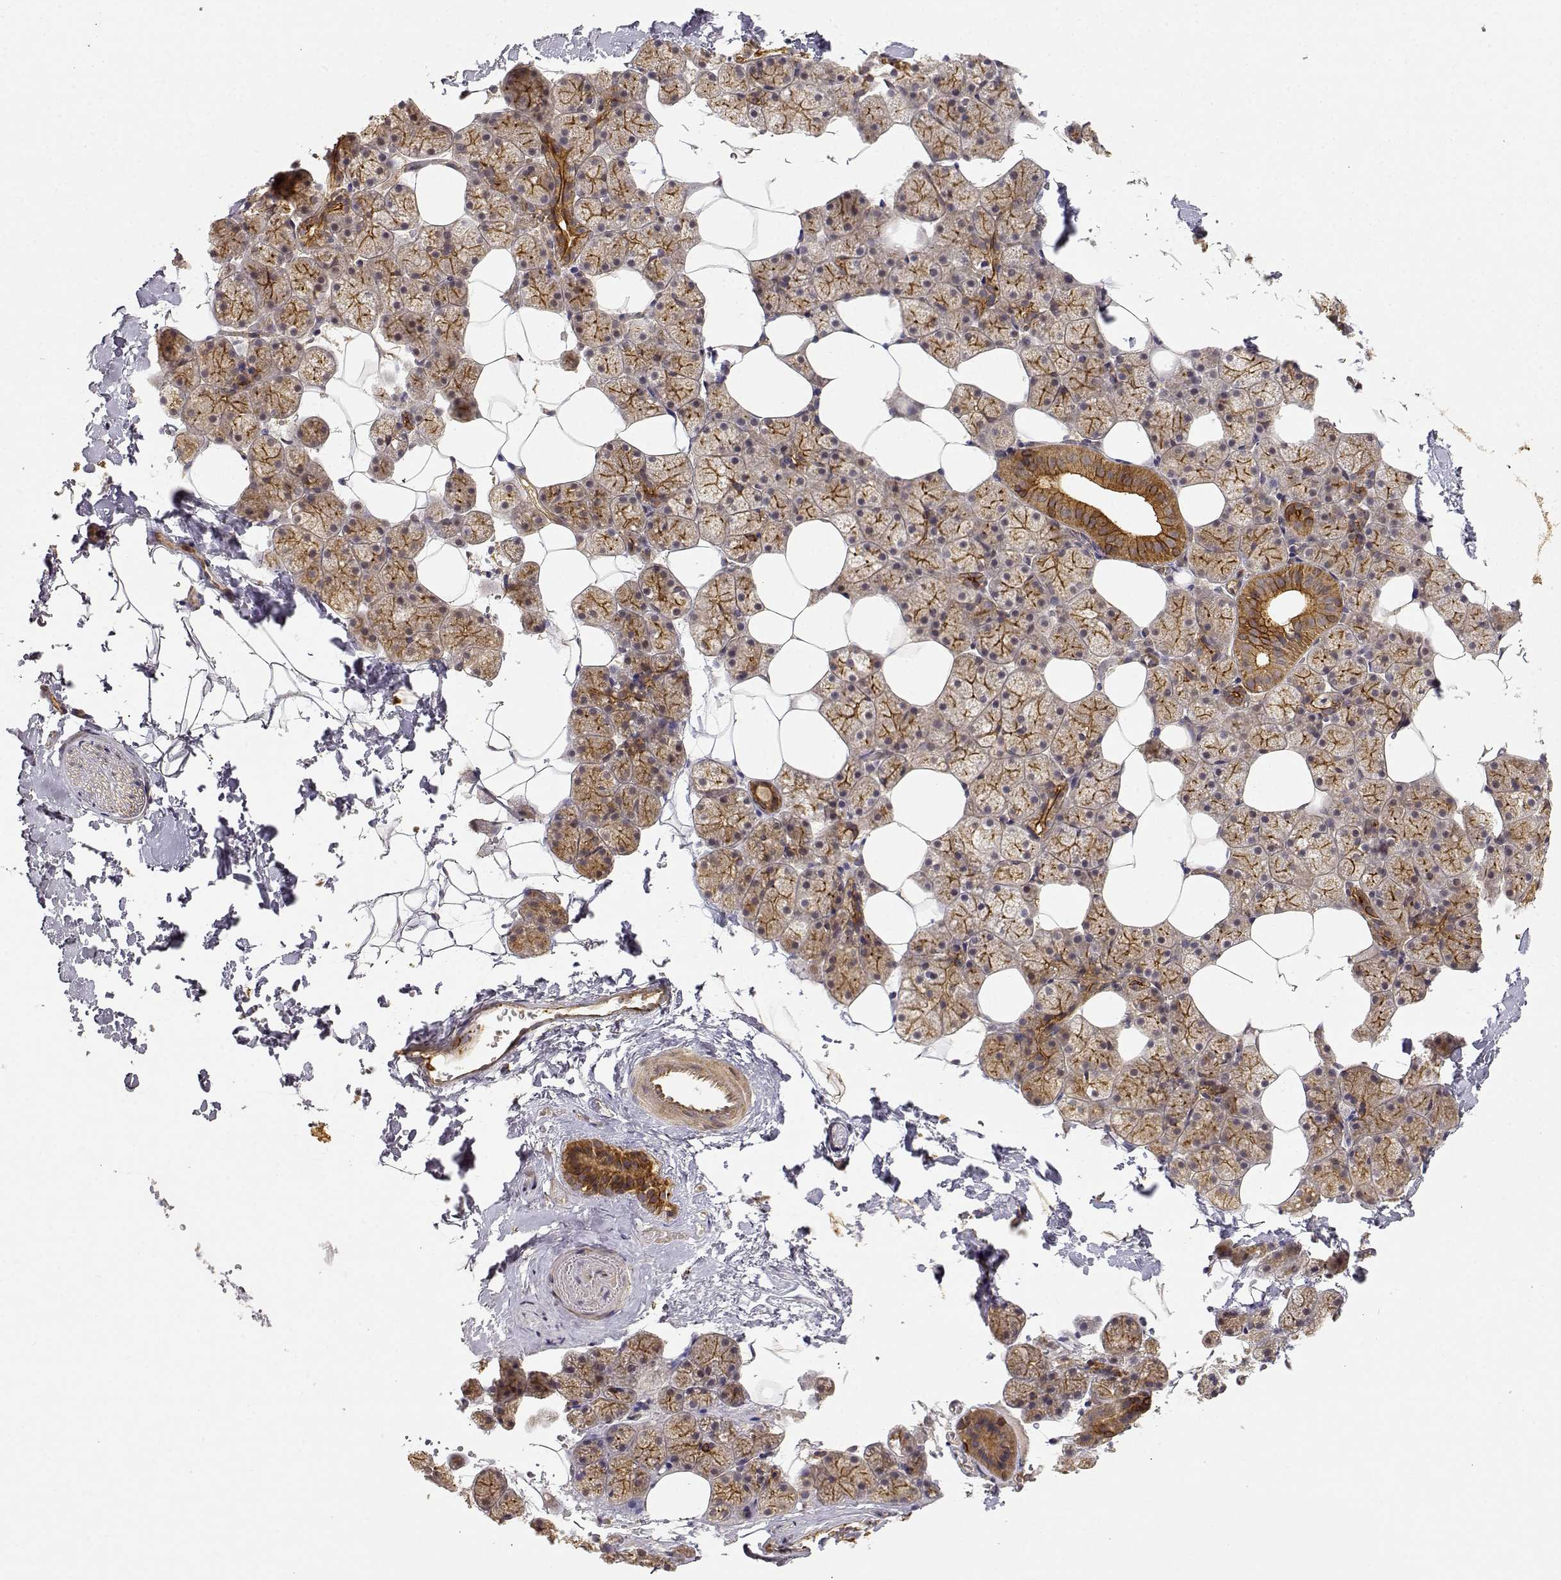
{"staining": {"intensity": "moderate", "quantity": ">75%", "location": "cytoplasmic/membranous"}, "tissue": "salivary gland", "cell_type": "Glandular cells", "image_type": "normal", "snomed": [{"axis": "morphology", "description": "Normal tissue, NOS"}, {"axis": "topography", "description": "Salivary gland"}], "caption": "Moderate cytoplasmic/membranous staining is present in approximately >75% of glandular cells in normal salivary gland.", "gene": "CDK5RAP2", "patient": {"sex": "male", "age": 38}}